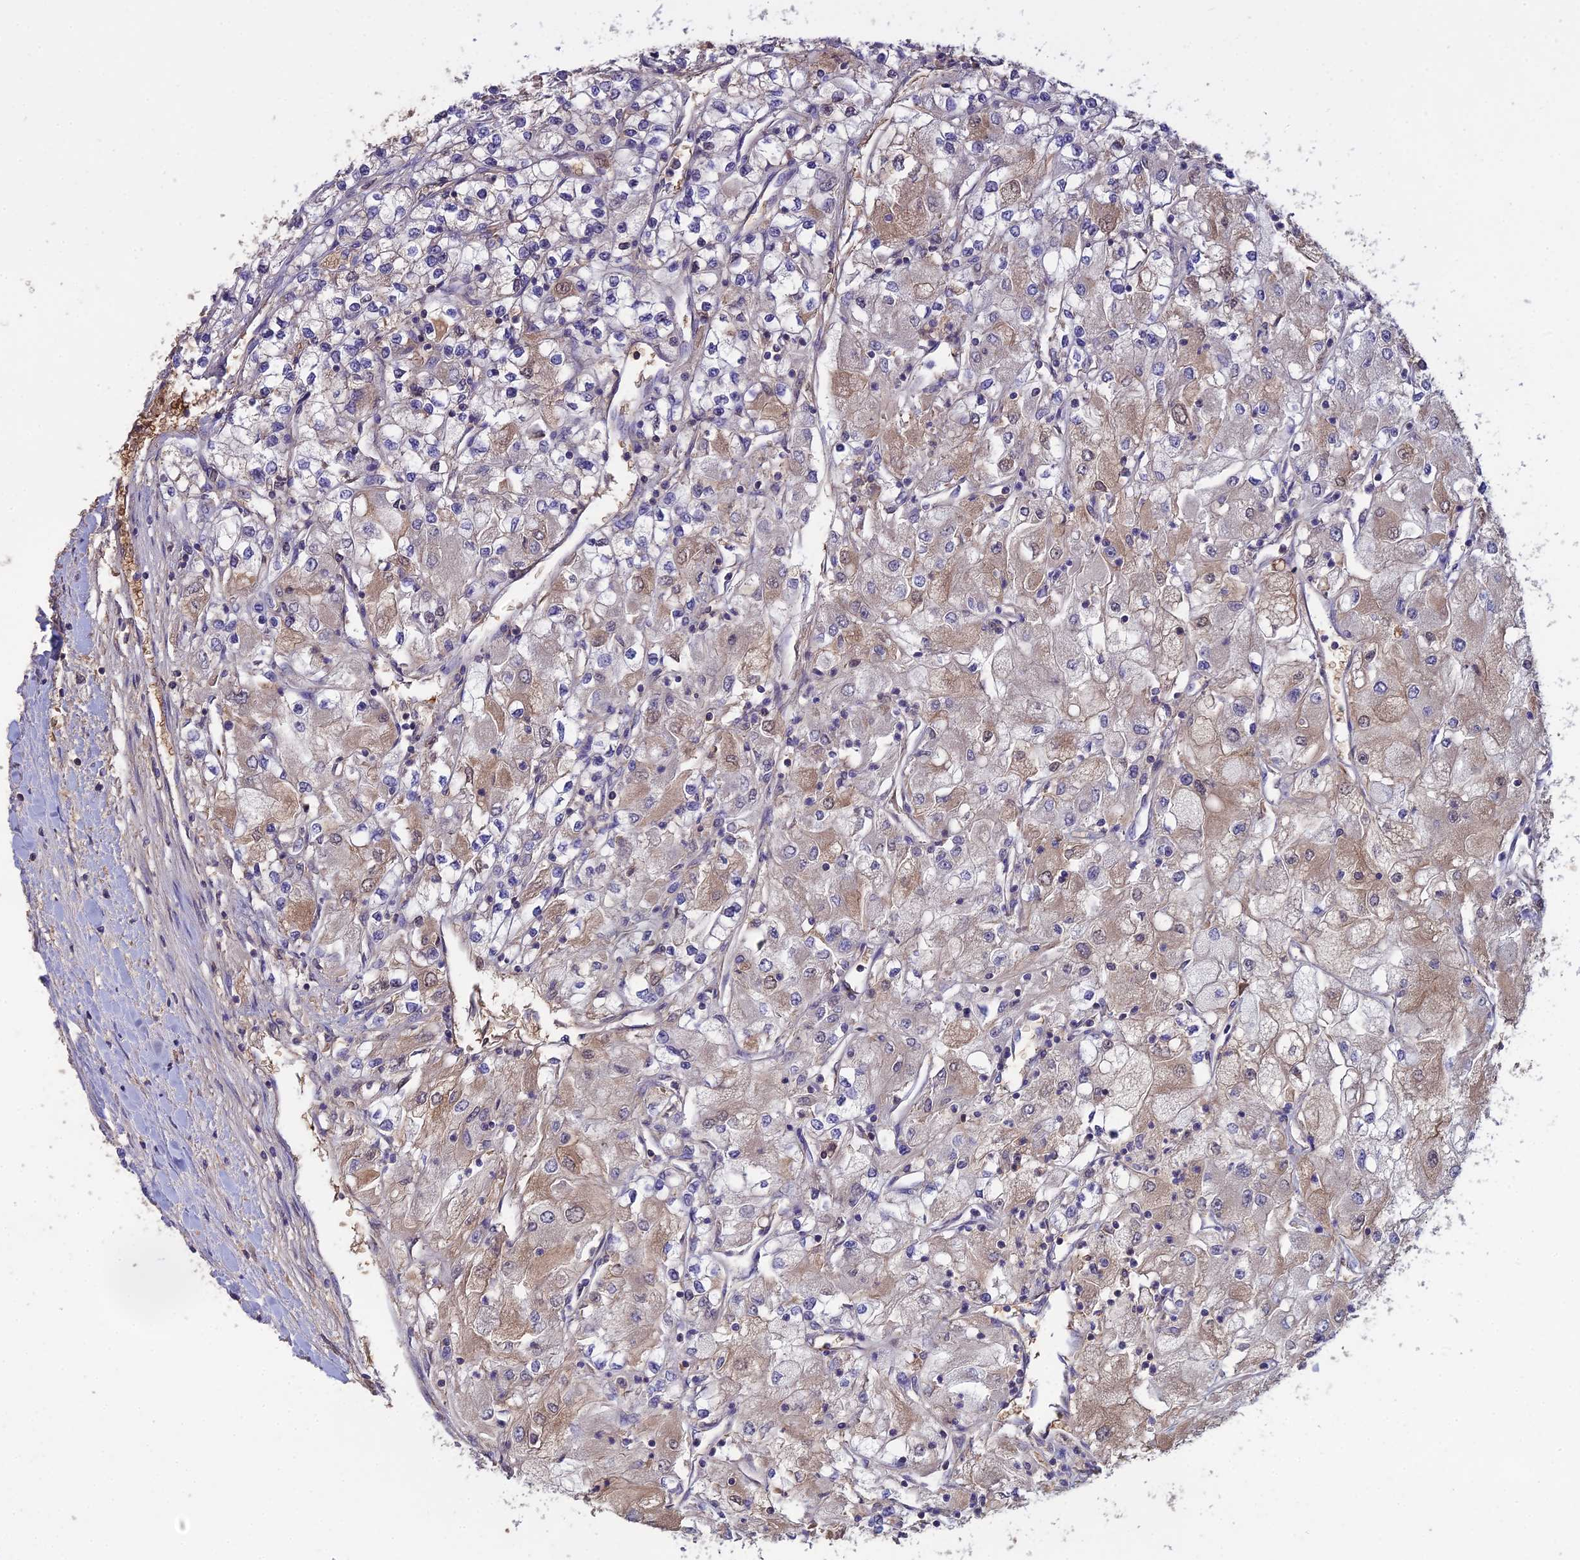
{"staining": {"intensity": "weak", "quantity": "25%-75%", "location": "cytoplasmic/membranous"}, "tissue": "renal cancer", "cell_type": "Tumor cells", "image_type": "cancer", "snomed": [{"axis": "morphology", "description": "Adenocarcinoma, NOS"}, {"axis": "topography", "description": "Kidney"}], "caption": "Renal adenocarcinoma stained for a protein shows weak cytoplasmic/membranous positivity in tumor cells. The protein of interest is stained brown, and the nuclei are stained in blue (DAB IHC with brightfield microscopy, high magnification).", "gene": "GALR2", "patient": {"sex": "male", "age": 80}}